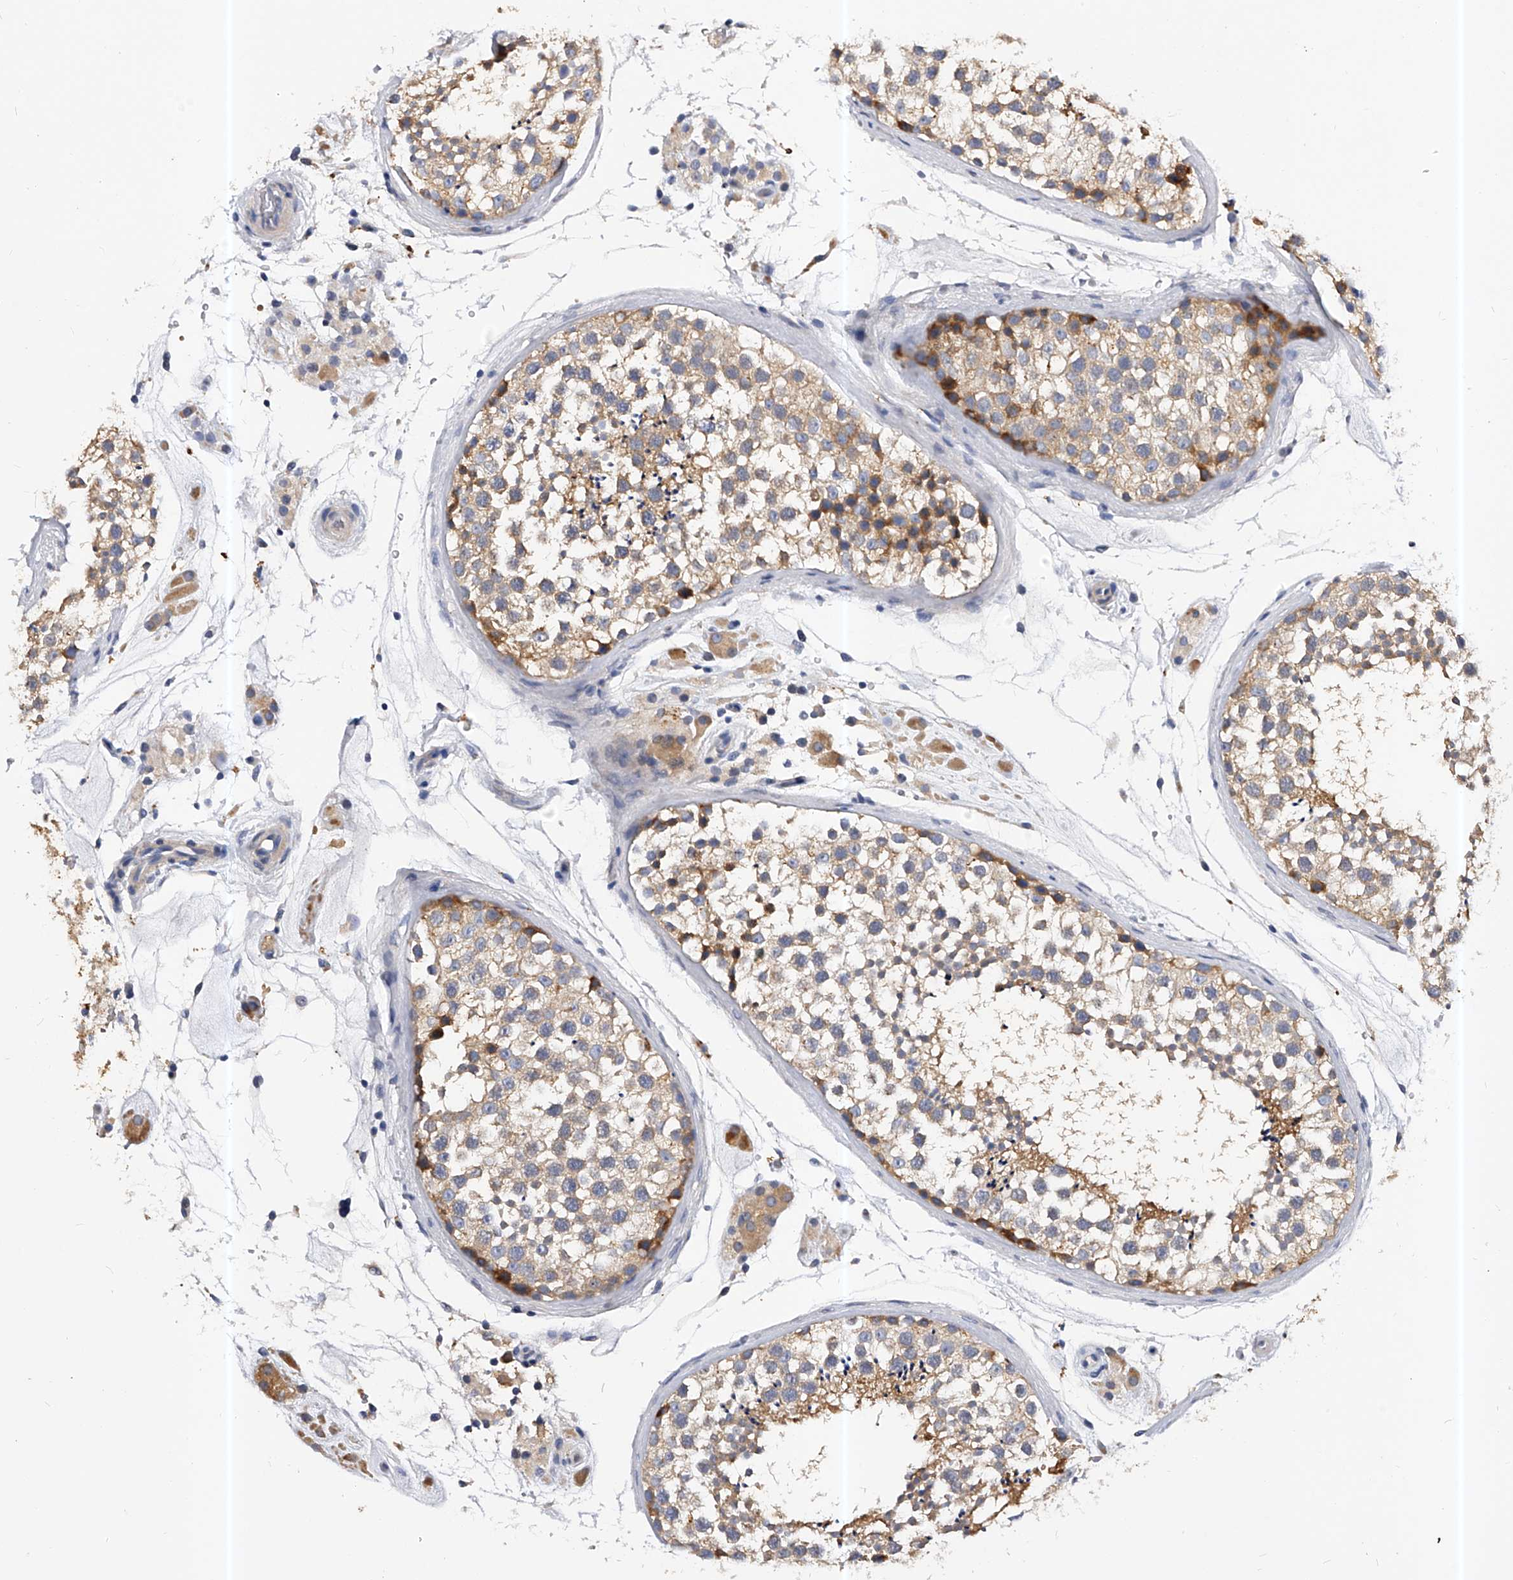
{"staining": {"intensity": "moderate", "quantity": "25%-75%", "location": "cytoplasmic/membranous"}, "tissue": "testis", "cell_type": "Cells in seminiferous ducts", "image_type": "normal", "snomed": [{"axis": "morphology", "description": "Normal tissue, NOS"}, {"axis": "topography", "description": "Testis"}], "caption": "Testis stained with a brown dye exhibits moderate cytoplasmic/membranous positive expression in approximately 25%-75% of cells in seminiferous ducts.", "gene": "PPP5C", "patient": {"sex": "male", "age": 46}}